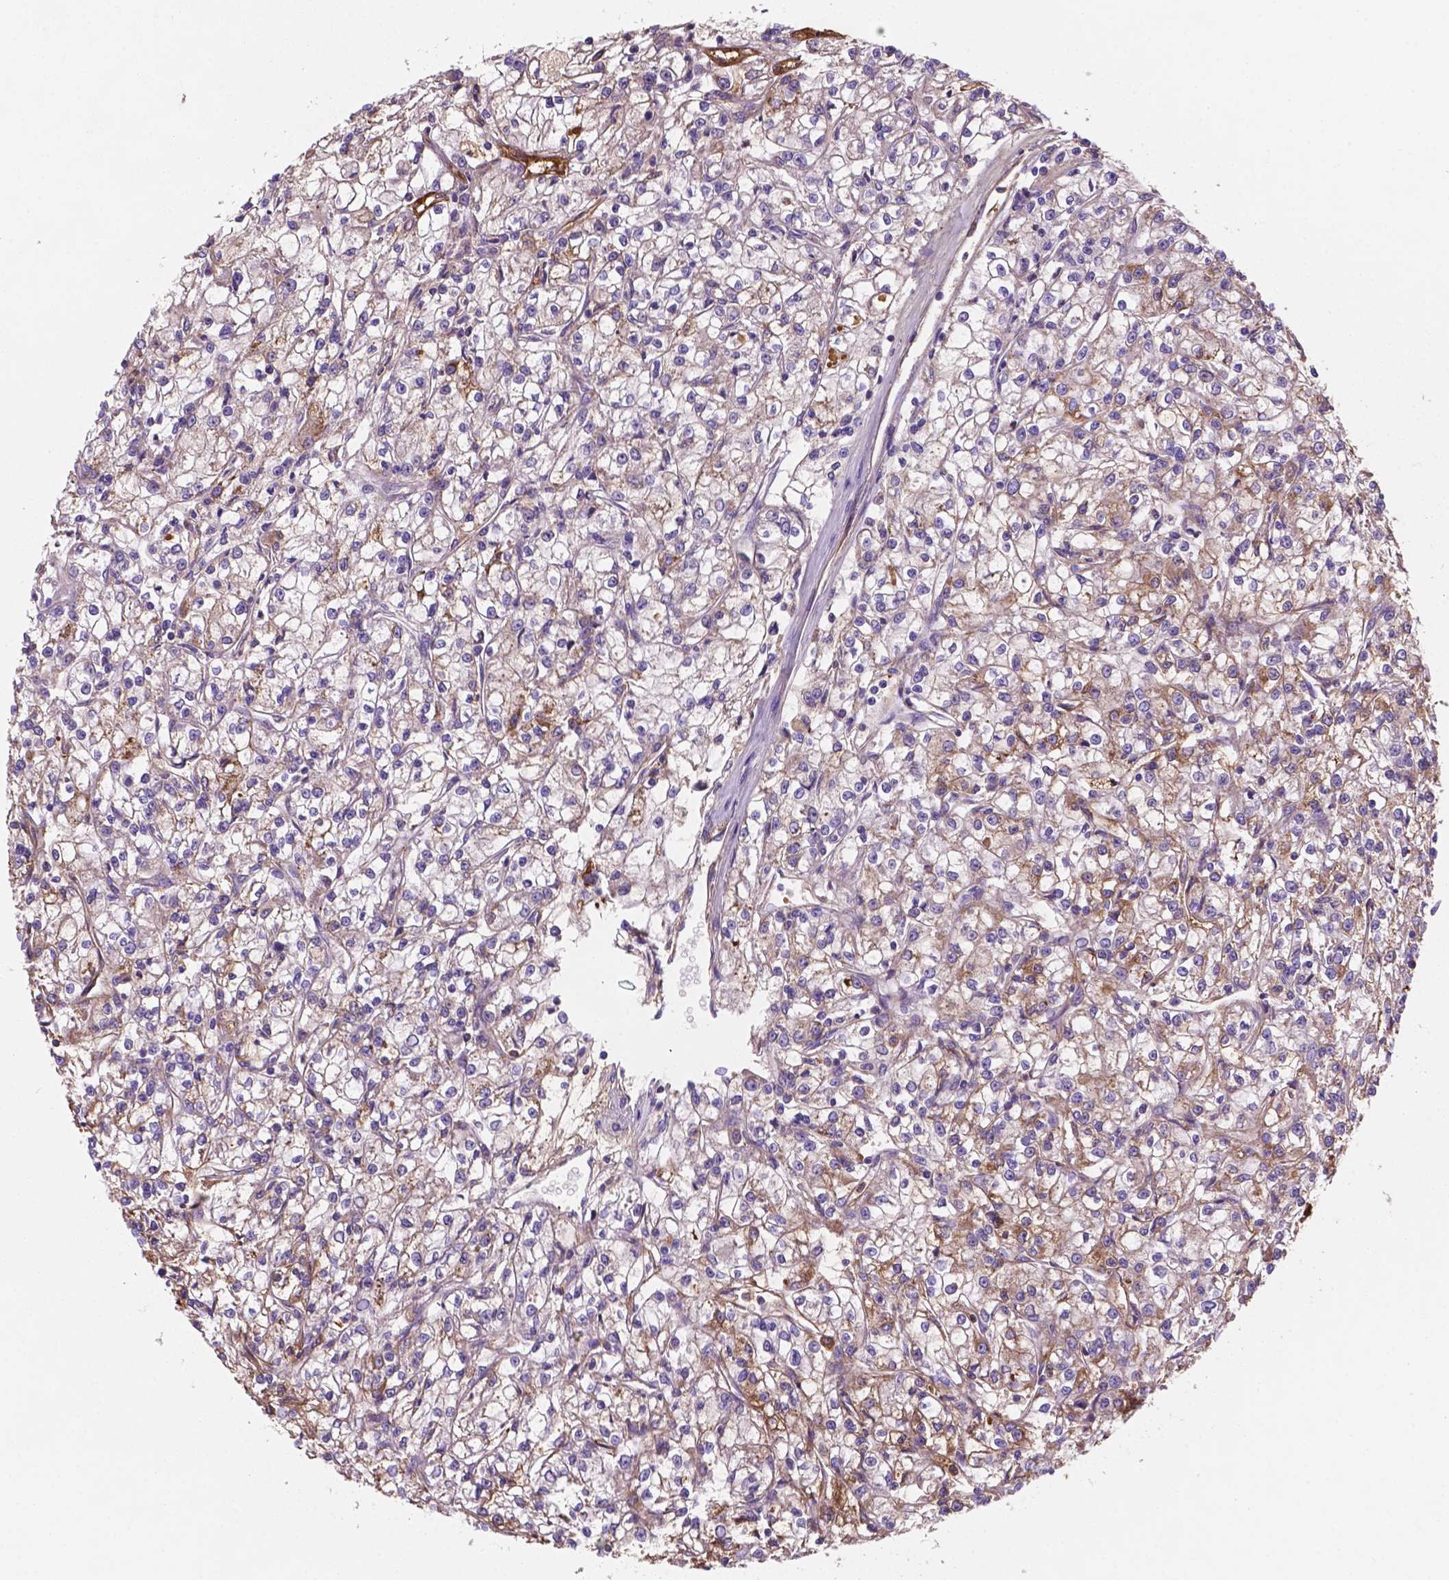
{"staining": {"intensity": "weak", "quantity": "25%-75%", "location": "cytoplasmic/membranous"}, "tissue": "renal cancer", "cell_type": "Tumor cells", "image_type": "cancer", "snomed": [{"axis": "morphology", "description": "Adenocarcinoma, NOS"}, {"axis": "topography", "description": "Kidney"}], "caption": "The immunohistochemical stain highlights weak cytoplasmic/membranous staining in tumor cells of renal adenocarcinoma tissue. Nuclei are stained in blue.", "gene": "MKRN2OS", "patient": {"sex": "female", "age": 59}}